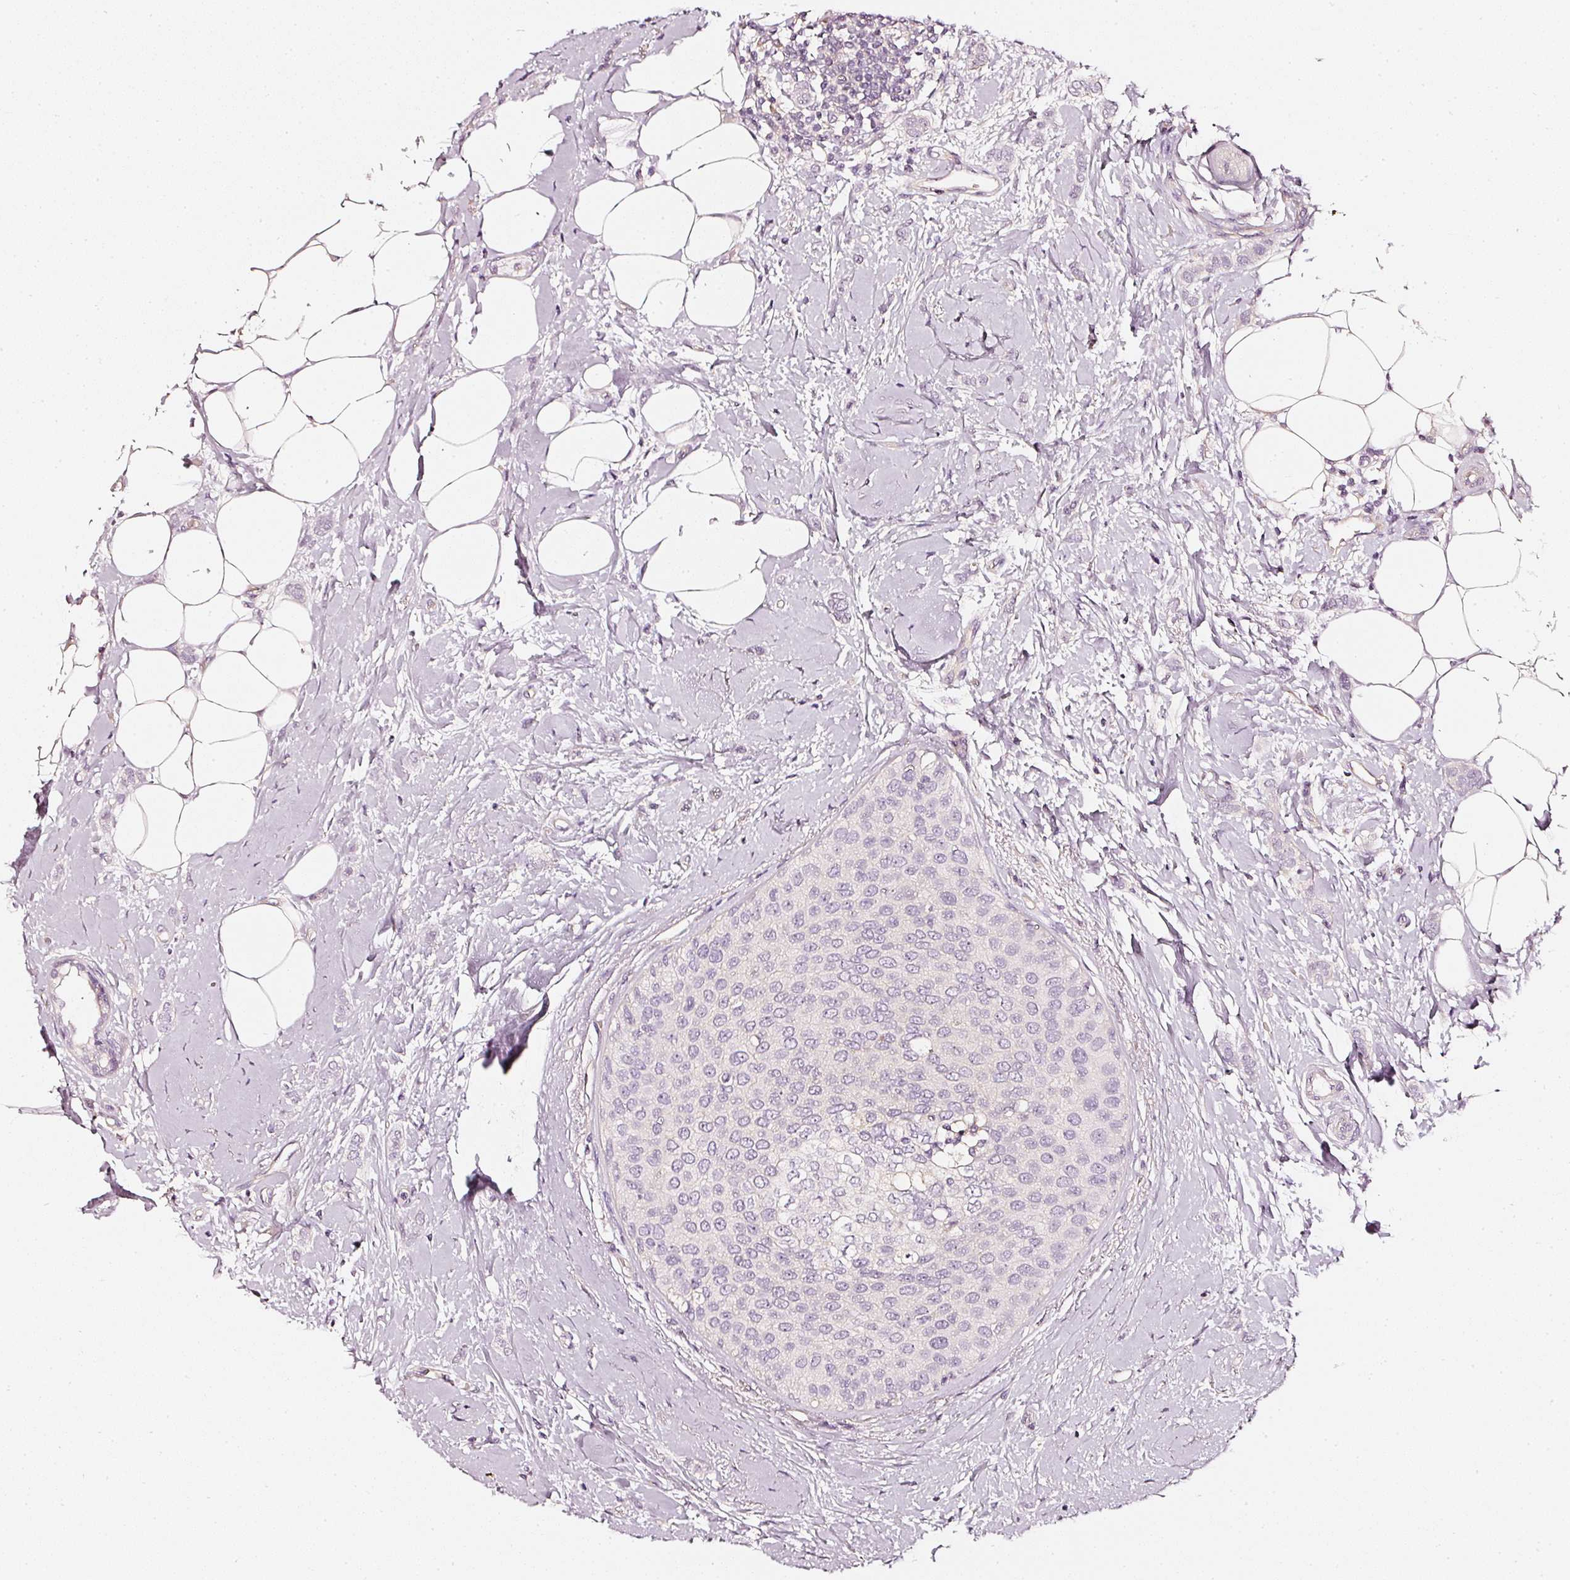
{"staining": {"intensity": "negative", "quantity": "none", "location": "none"}, "tissue": "breast cancer", "cell_type": "Tumor cells", "image_type": "cancer", "snomed": [{"axis": "morphology", "description": "Duct carcinoma"}, {"axis": "topography", "description": "Breast"}], "caption": "There is no significant positivity in tumor cells of breast cancer.", "gene": "CNP", "patient": {"sex": "female", "age": 72}}